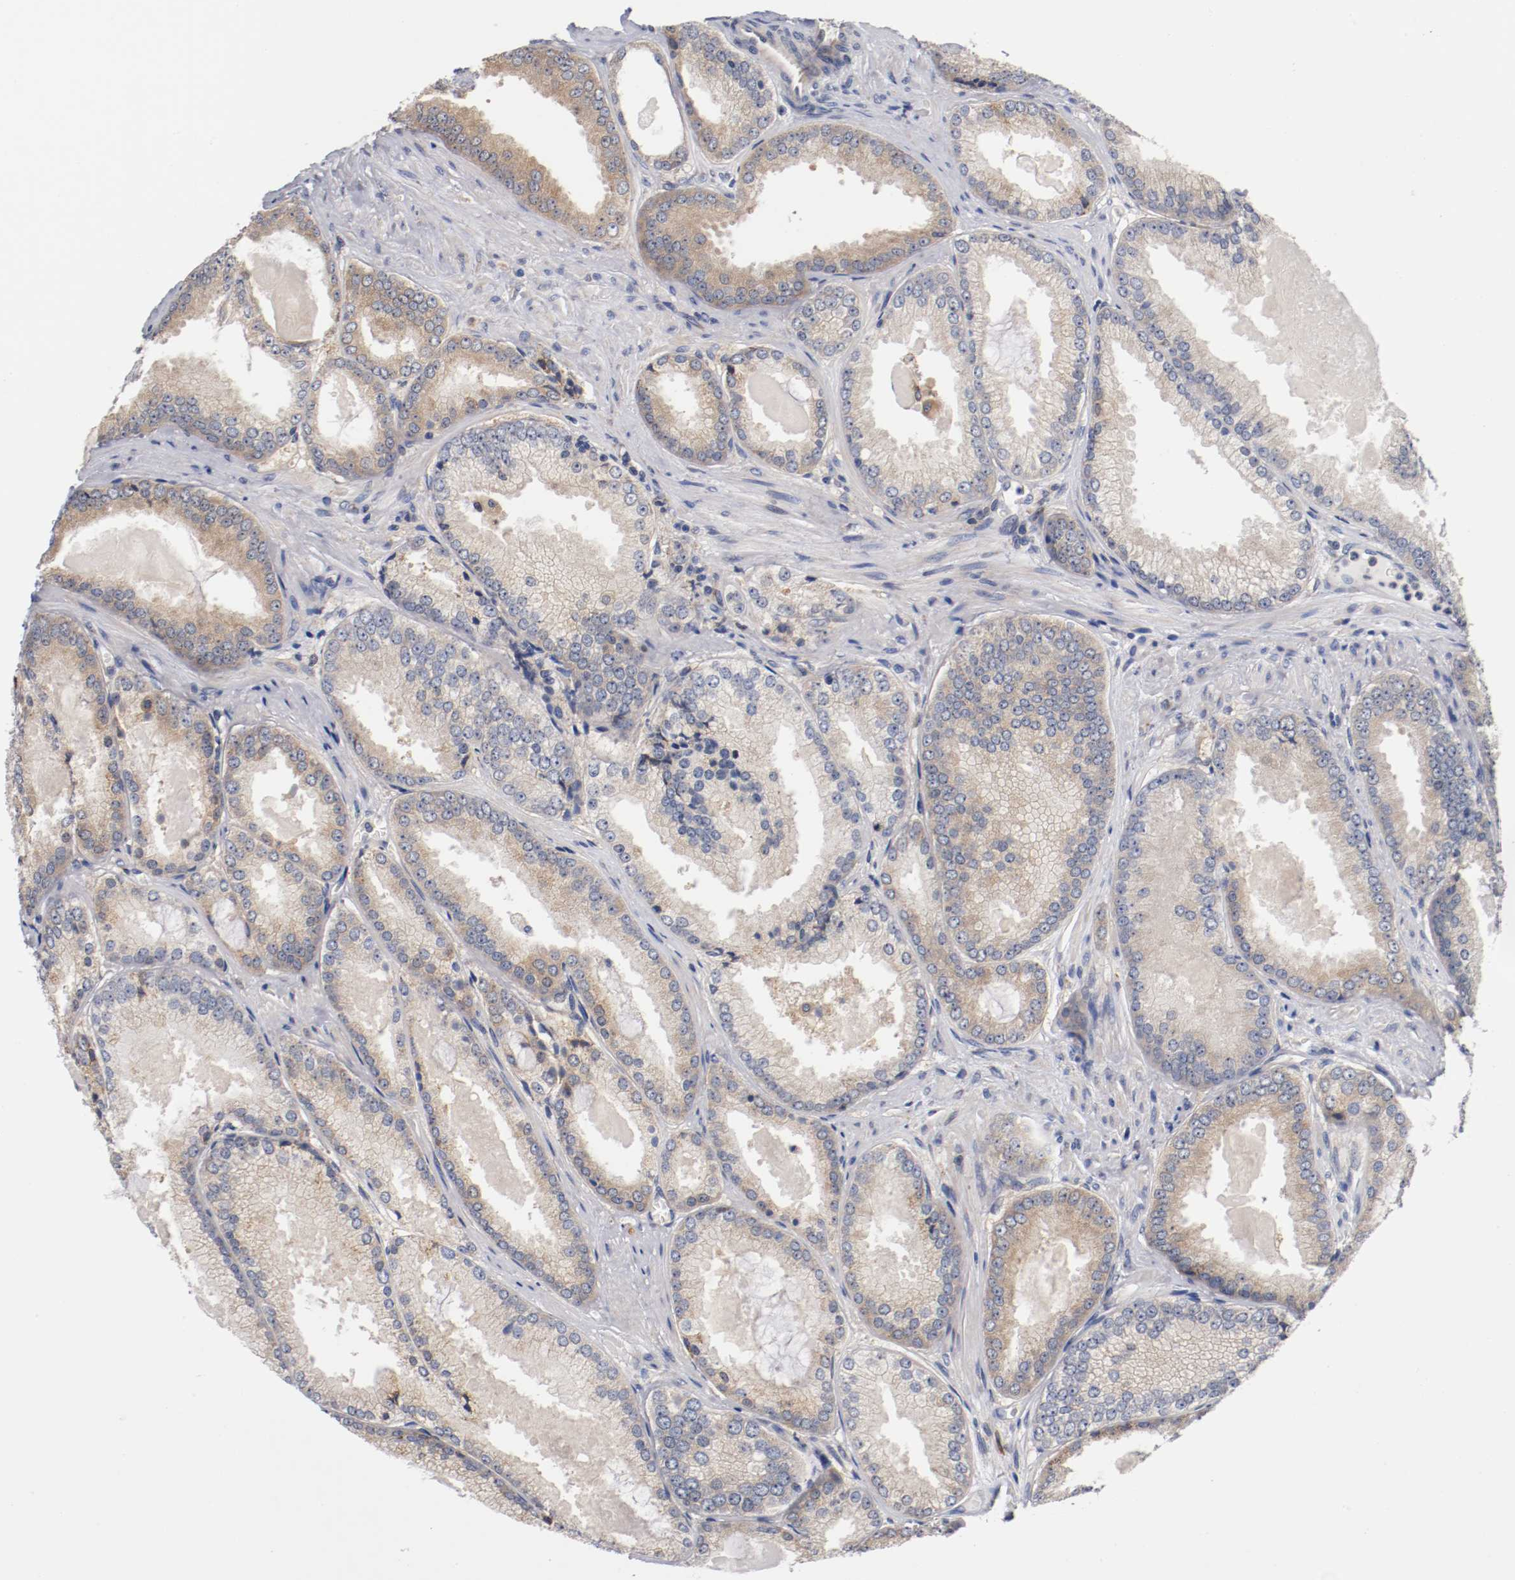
{"staining": {"intensity": "weak", "quantity": ">75%", "location": "cytoplasmic/membranous"}, "tissue": "prostate cancer", "cell_type": "Tumor cells", "image_type": "cancer", "snomed": [{"axis": "morphology", "description": "Adenocarcinoma, High grade"}, {"axis": "topography", "description": "Prostate"}], "caption": "Tumor cells reveal weak cytoplasmic/membranous positivity in approximately >75% of cells in prostate cancer. (DAB IHC, brown staining for protein, blue staining for nuclei).", "gene": "TNFSF13", "patient": {"sex": "male", "age": 61}}